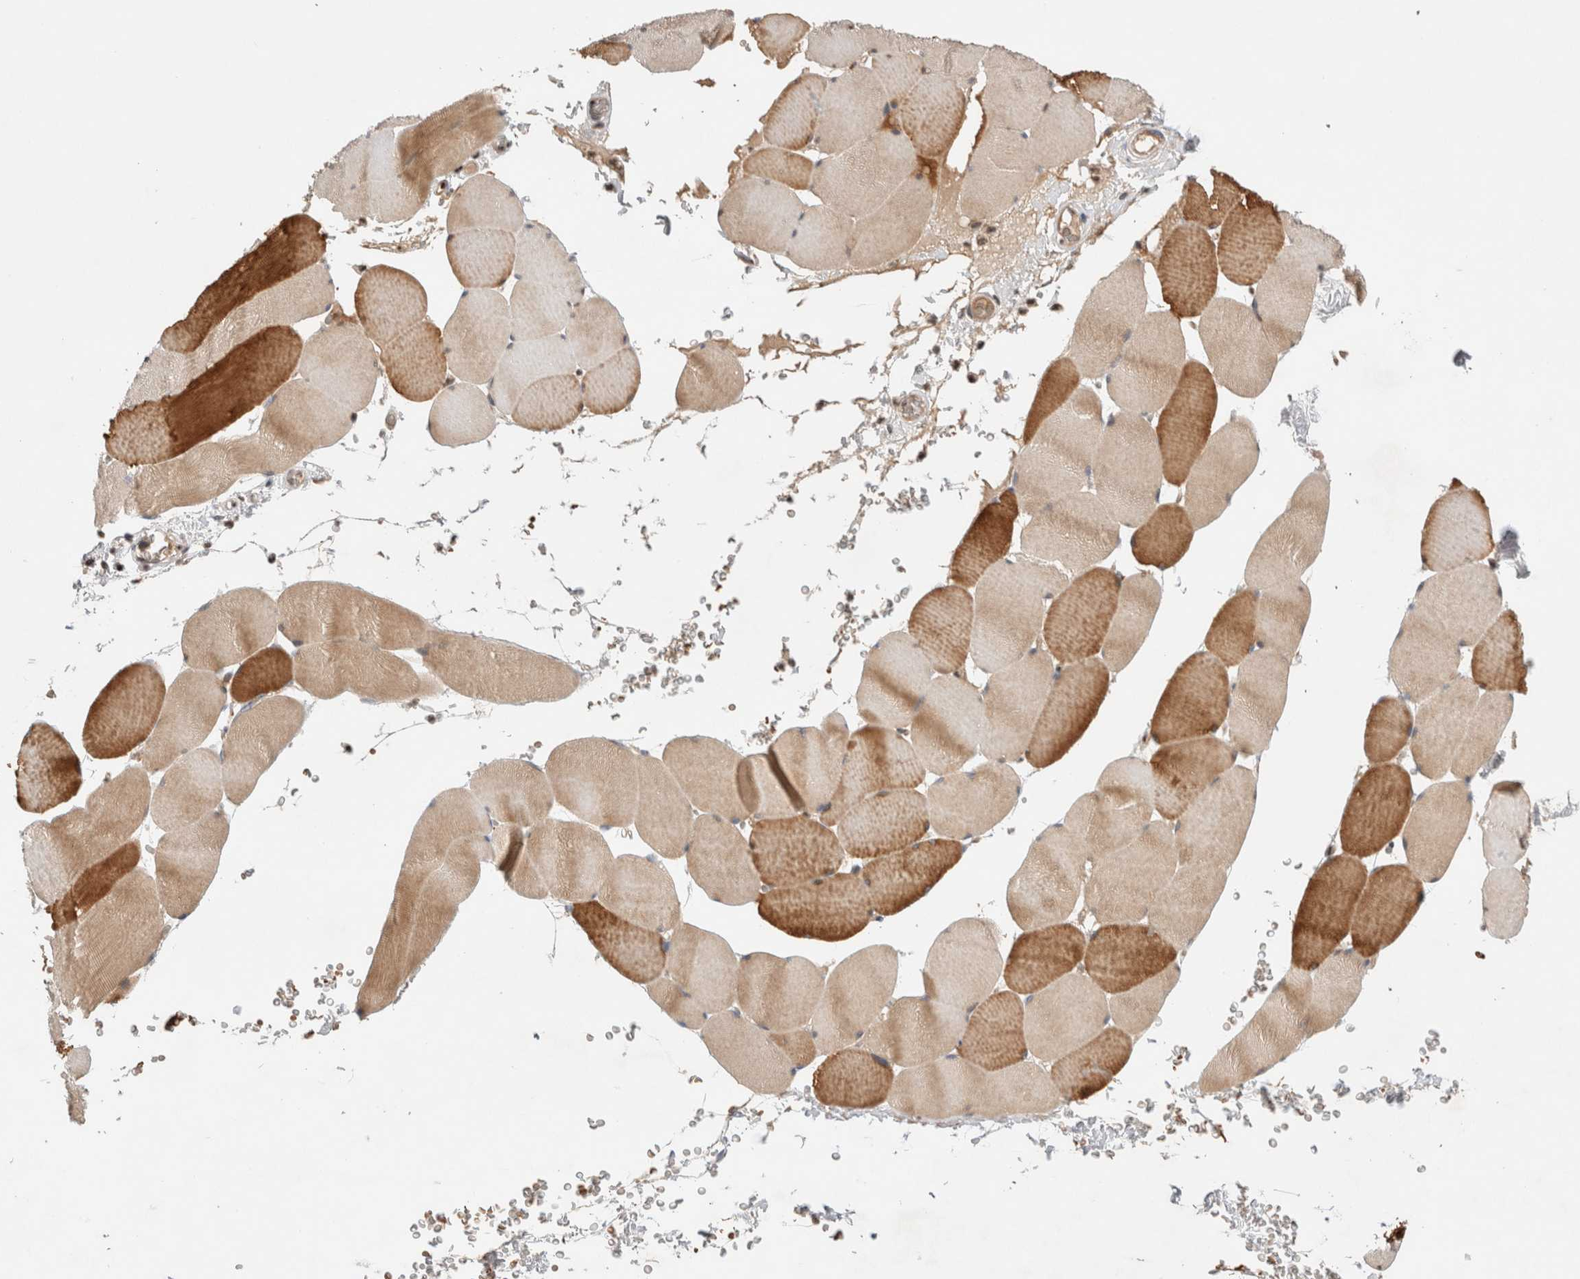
{"staining": {"intensity": "moderate", "quantity": "25%-75%", "location": "cytoplasmic/membranous"}, "tissue": "skeletal muscle", "cell_type": "Myocytes", "image_type": "normal", "snomed": [{"axis": "morphology", "description": "Normal tissue, NOS"}, {"axis": "topography", "description": "Skeletal muscle"}], "caption": "The image exhibits a brown stain indicating the presence of a protein in the cytoplasmic/membranous of myocytes in skeletal muscle. The staining was performed using DAB to visualize the protein expression in brown, while the nuclei were stained in blue with hematoxylin (Magnification: 20x).", "gene": "OTUD6B", "patient": {"sex": "male", "age": 62}}